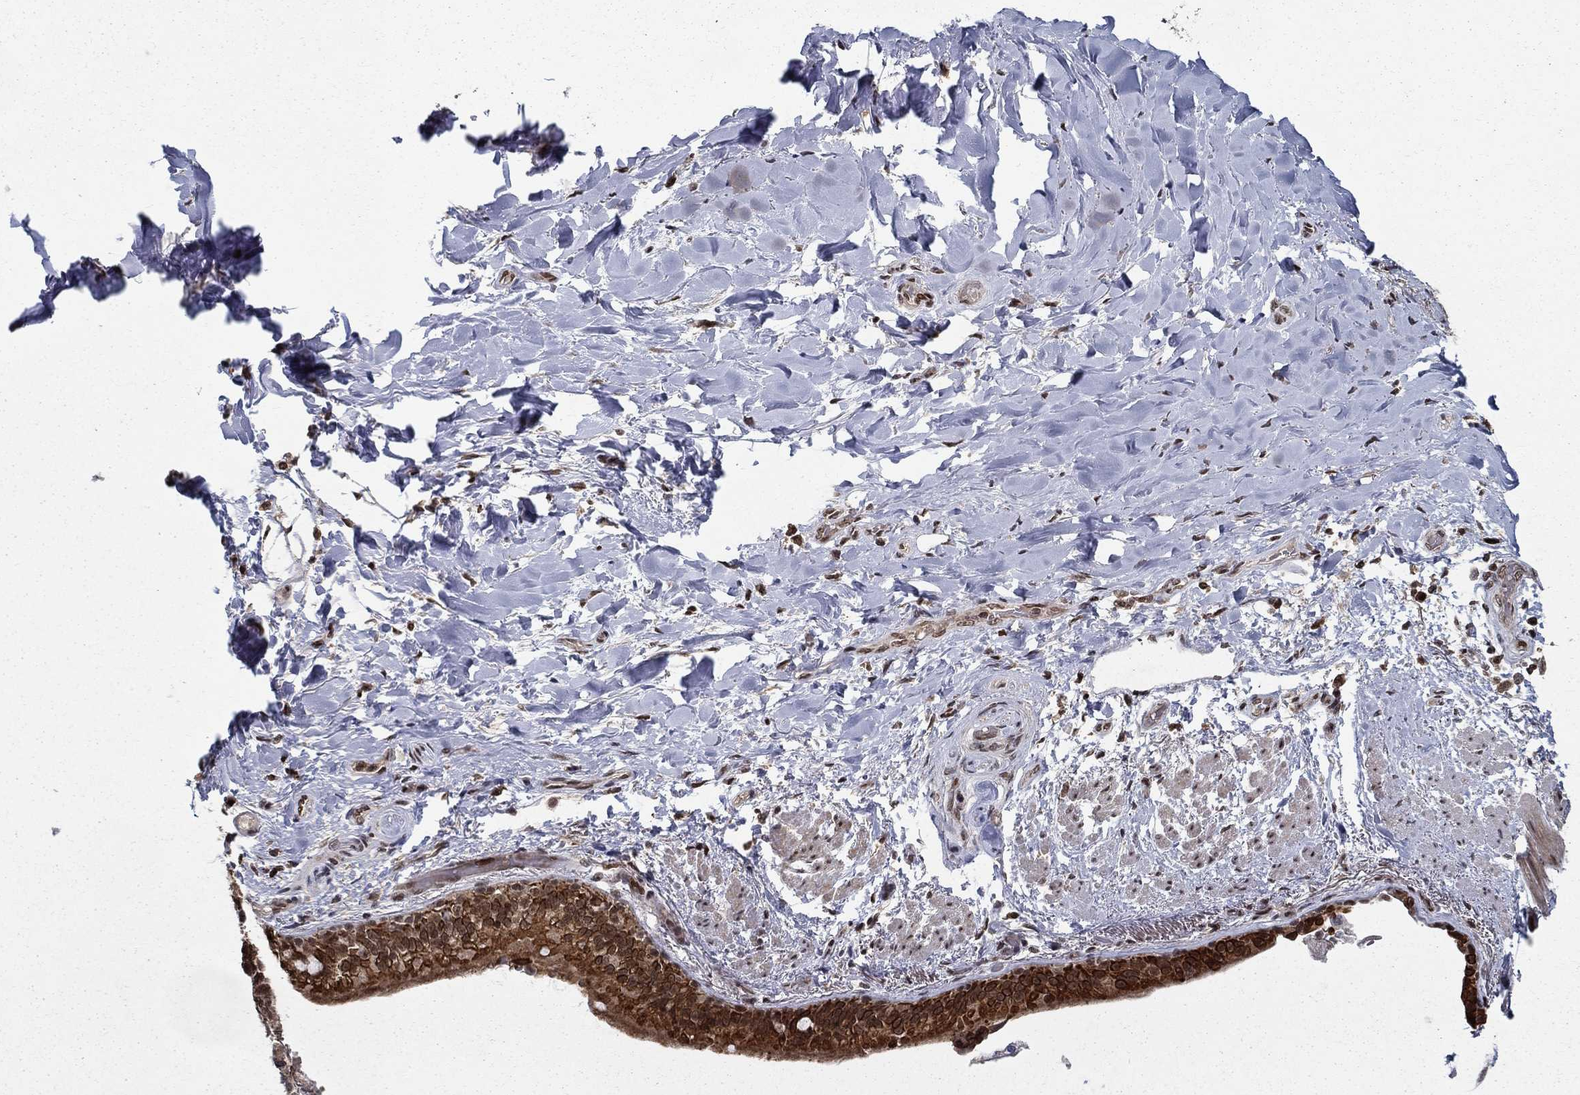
{"staining": {"intensity": "moderate", "quantity": "25%-75%", "location": "nuclear"}, "tissue": "lung cancer", "cell_type": "Tumor cells", "image_type": "cancer", "snomed": [{"axis": "morphology", "description": "Squamous cell carcinoma, NOS"}, {"axis": "topography", "description": "Lung"}], "caption": "Immunohistochemistry (DAB (3,3'-diaminobenzidine)) staining of lung cancer demonstrates moderate nuclear protein expression in approximately 25%-75% of tumor cells.", "gene": "CDCA7L", "patient": {"sex": "male", "age": 69}}